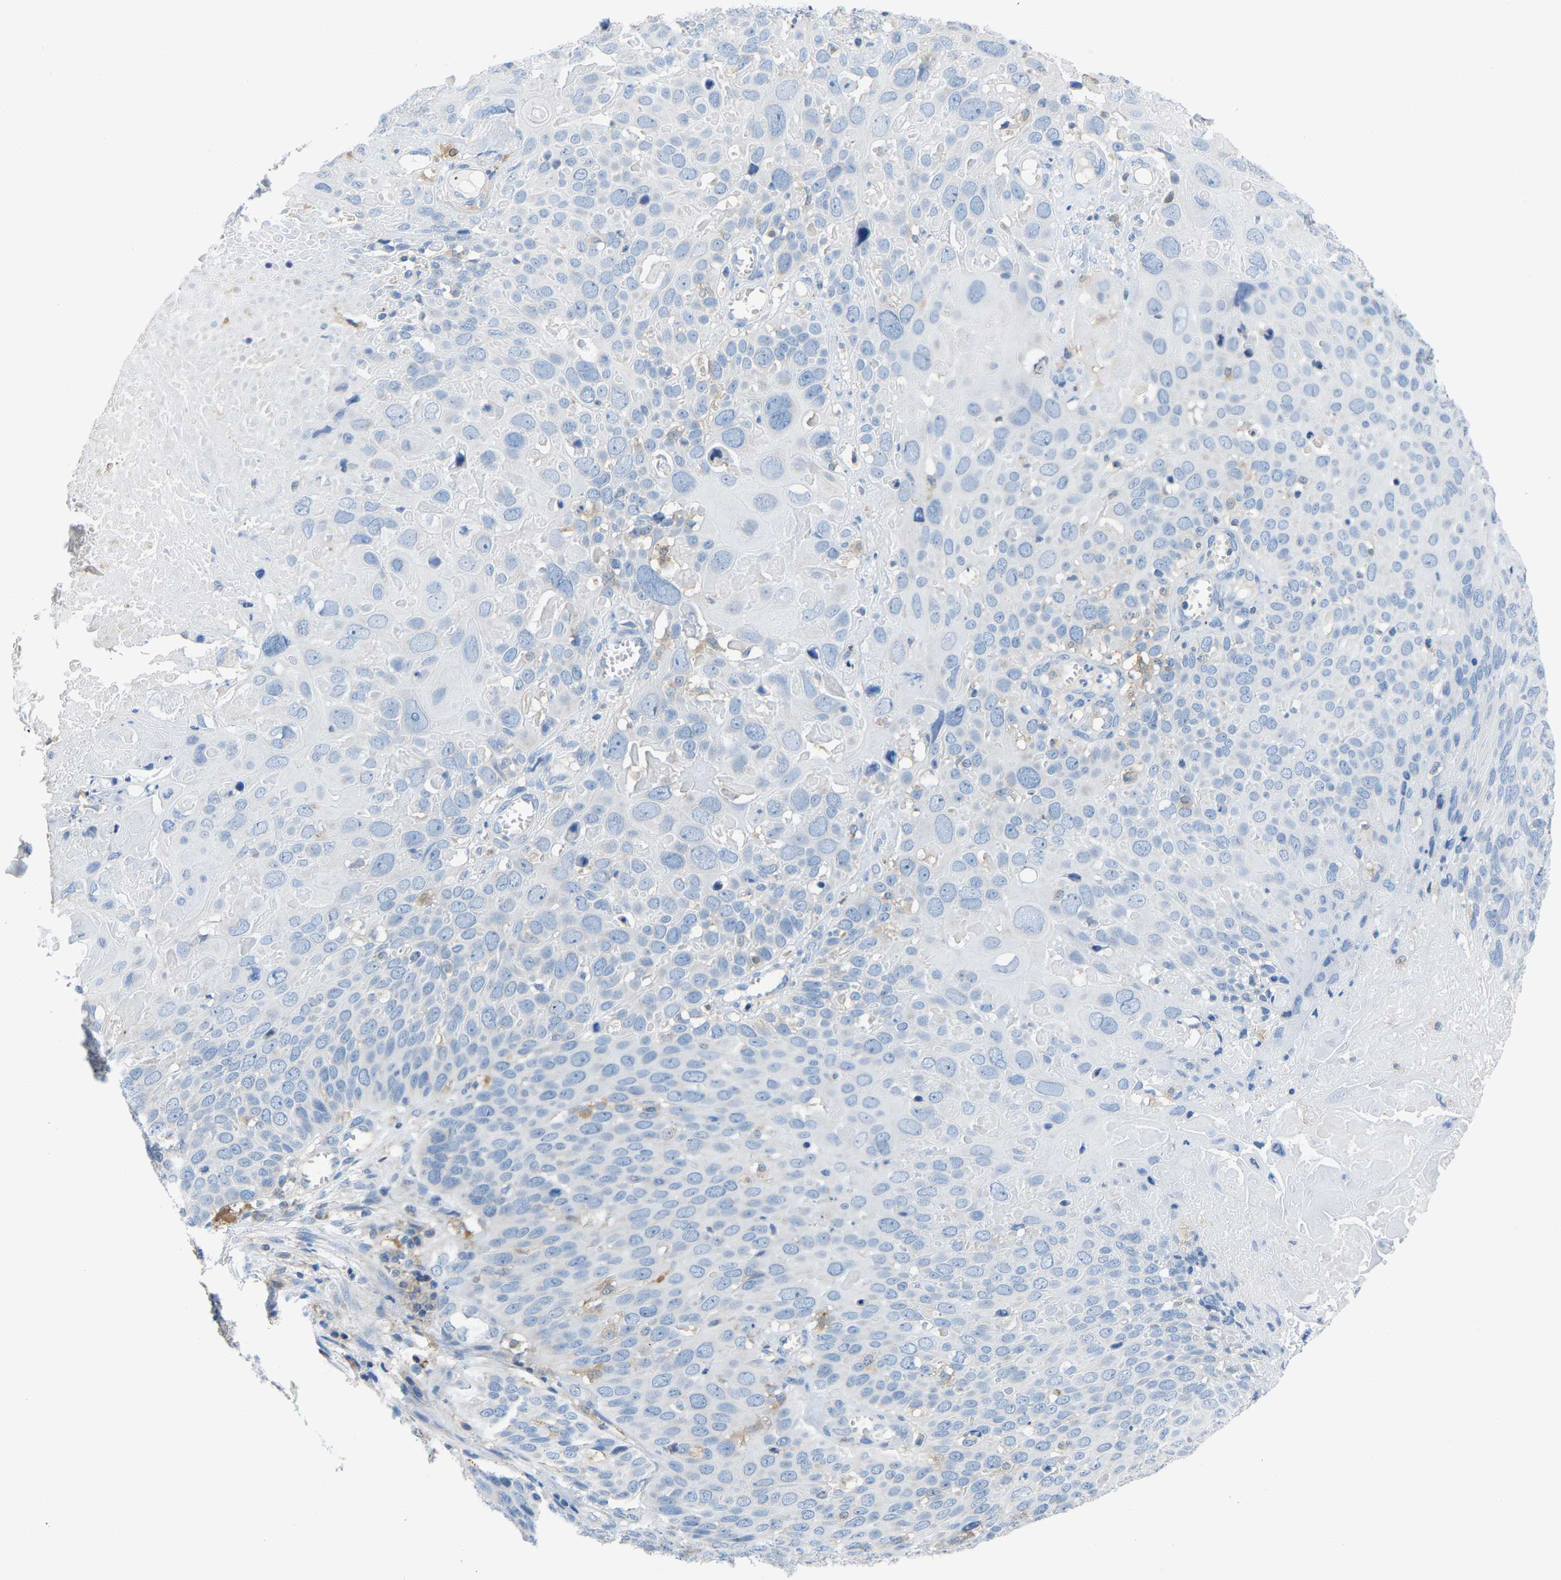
{"staining": {"intensity": "negative", "quantity": "none", "location": "none"}, "tissue": "cervical cancer", "cell_type": "Tumor cells", "image_type": "cancer", "snomed": [{"axis": "morphology", "description": "Squamous cell carcinoma, NOS"}, {"axis": "topography", "description": "Cervix"}], "caption": "IHC micrograph of cervical cancer stained for a protein (brown), which reveals no positivity in tumor cells.", "gene": "CROT", "patient": {"sex": "female", "age": 74}}